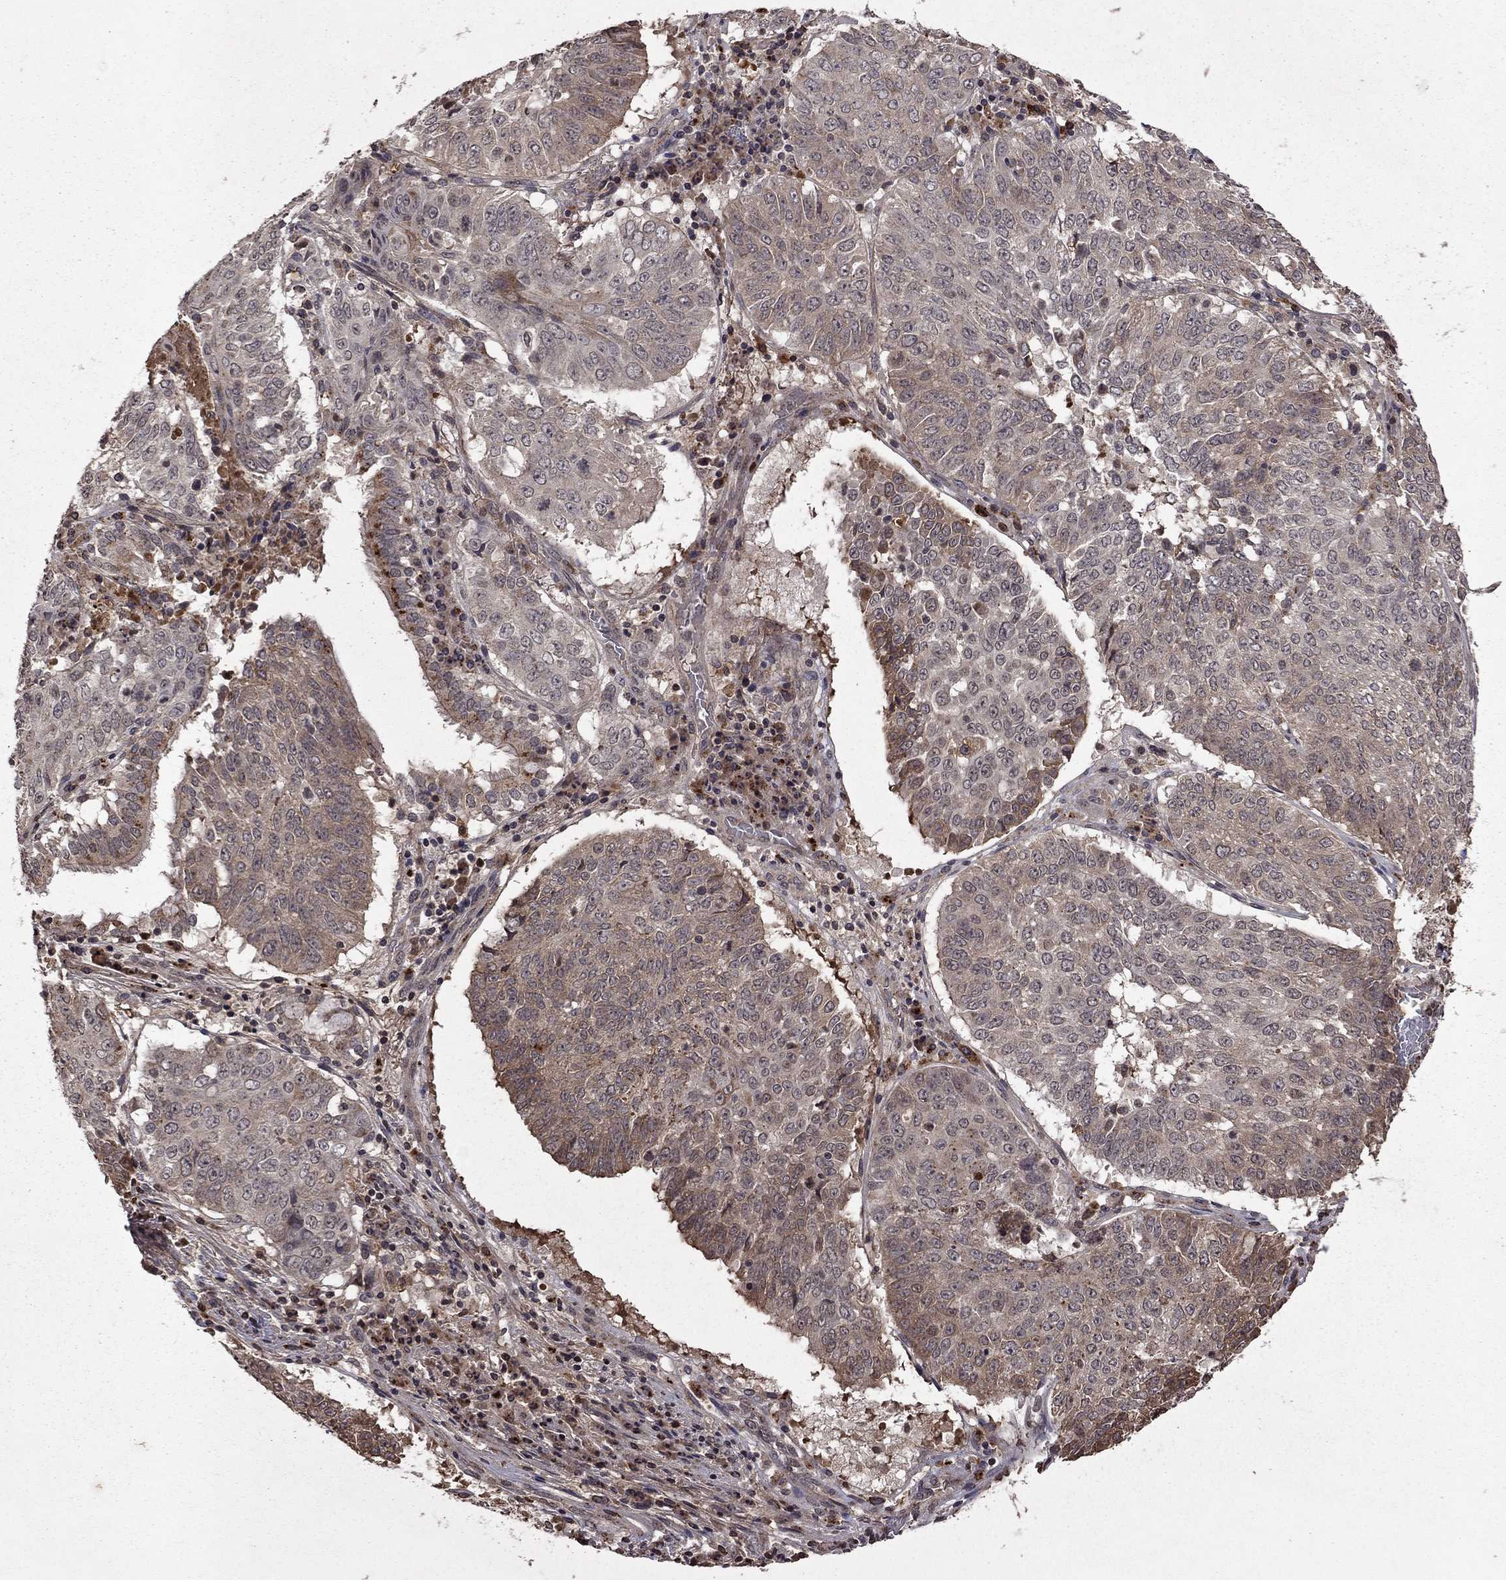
{"staining": {"intensity": "moderate", "quantity": "<25%", "location": "cytoplasmic/membranous"}, "tissue": "lung cancer", "cell_type": "Tumor cells", "image_type": "cancer", "snomed": [{"axis": "morphology", "description": "Squamous cell carcinoma, NOS"}, {"axis": "topography", "description": "Lung"}], "caption": "Lung cancer (squamous cell carcinoma) was stained to show a protein in brown. There is low levels of moderate cytoplasmic/membranous positivity in approximately <25% of tumor cells.", "gene": "NLGN1", "patient": {"sex": "male", "age": 64}}